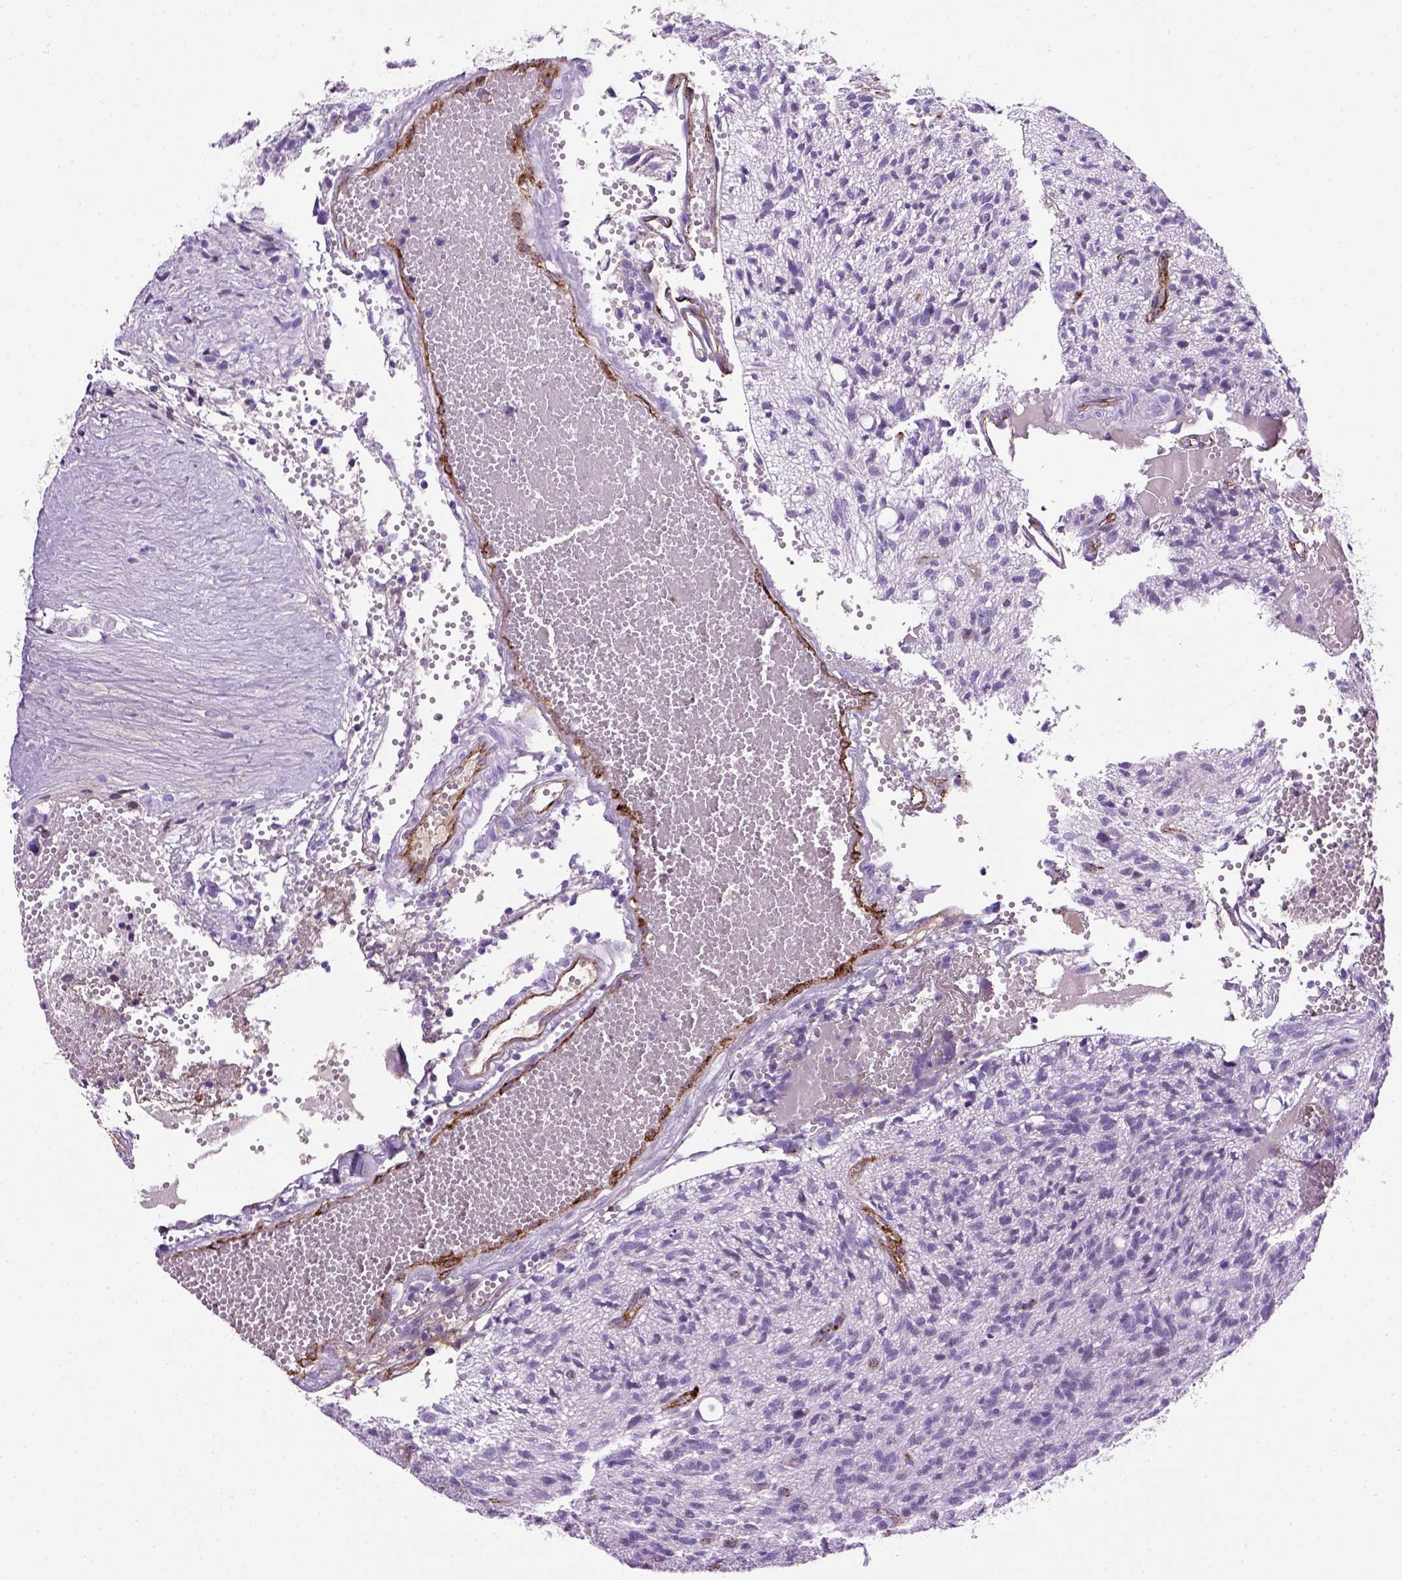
{"staining": {"intensity": "negative", "quantity": "none", "location": "none"}, "tissue": "glioma", "cell_type": "Tumor cells", "image_type": "cancer", "snomed": [{"axis": "morphology", "description": "Glioma, malignant, Low grade"}, {"axis": "topography", "description": "Brain"}], "caption": "IHC image of neoplastic tissue: human malignant glioma (low-grade) stained with DAB (3,3'-diaminobenzidine) exhibits no significant protein positivity in tumor cells. (DAB (3,3'-diaminobenzidine) IHC, high magnification).", "gene": "VWF", "patient": {"sex": "male", "age": 64}}